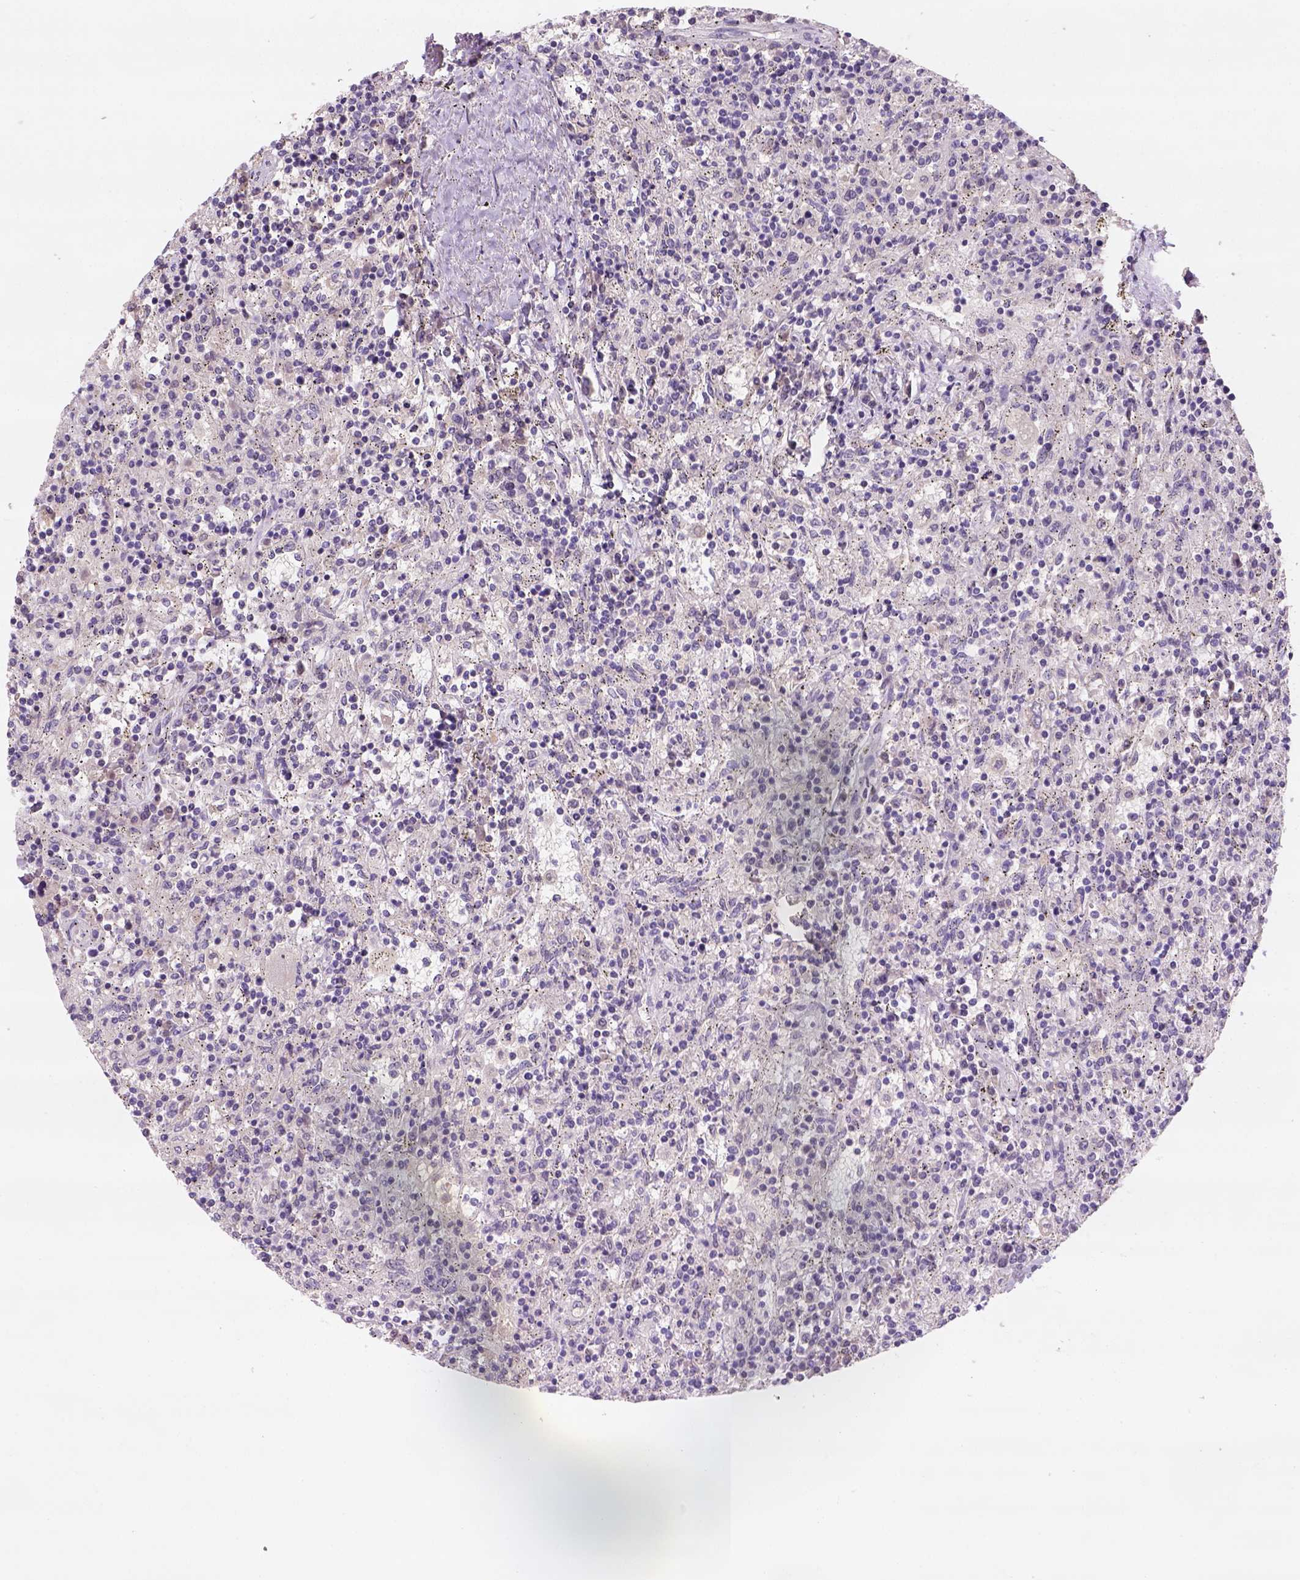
{"staining": {"intensity": "negative", "quantity": "none", "location": "none"}, "tissue": "lymphoma", "cell_type": "Tumor cells", "image_type": "cancer", "snomed": [{"axis": "morphology", "description": "Malignant lymphoma, non-Hodgkin's type, Low grade"}, {"axis": "topography", "description": "Spleen"}], "caption": "Lymphoma was stained to show a protein in brown. There is no significant expression in tumor cells.", "gene": "ZMAT4", "patient": {"sex": "male", "age": 62}}